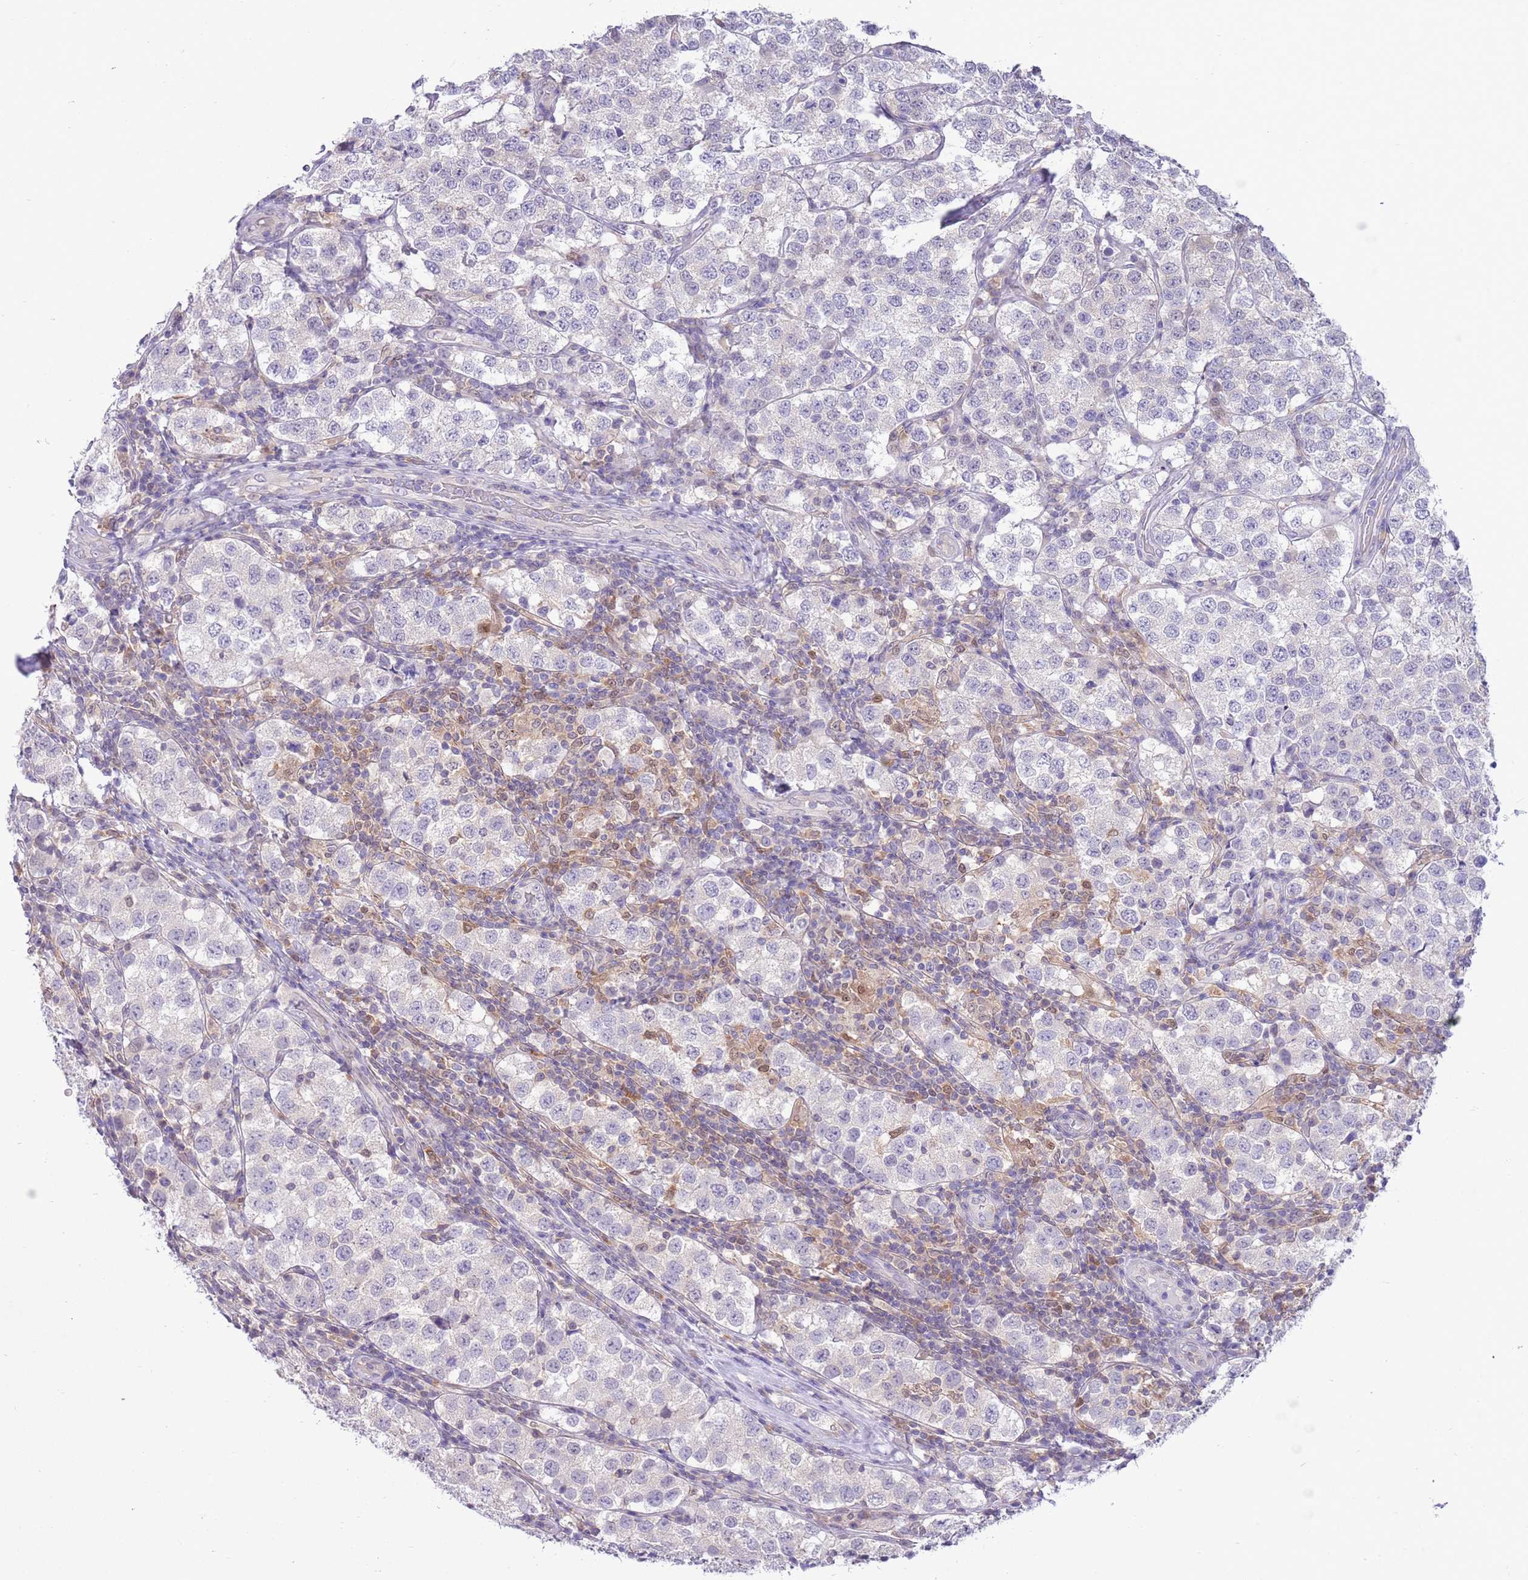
{"staining": {"intensity": "negative", "quantity": "none", "location": "none"}, "tissue": "testis cancer", "cell_type": "Tumor cells", "image_type": "cancer", "snomed": [{"axis": "morphology", "description": "Seminoma, NOS"}, {"axis": "topography", "description": "Testis"}], "caption": "Seminoma (testis) stained for a protein using IHC displays no positivity tumor cells.", "gene": "DDI2", "patient": {"sex": "male", "age": 34}}